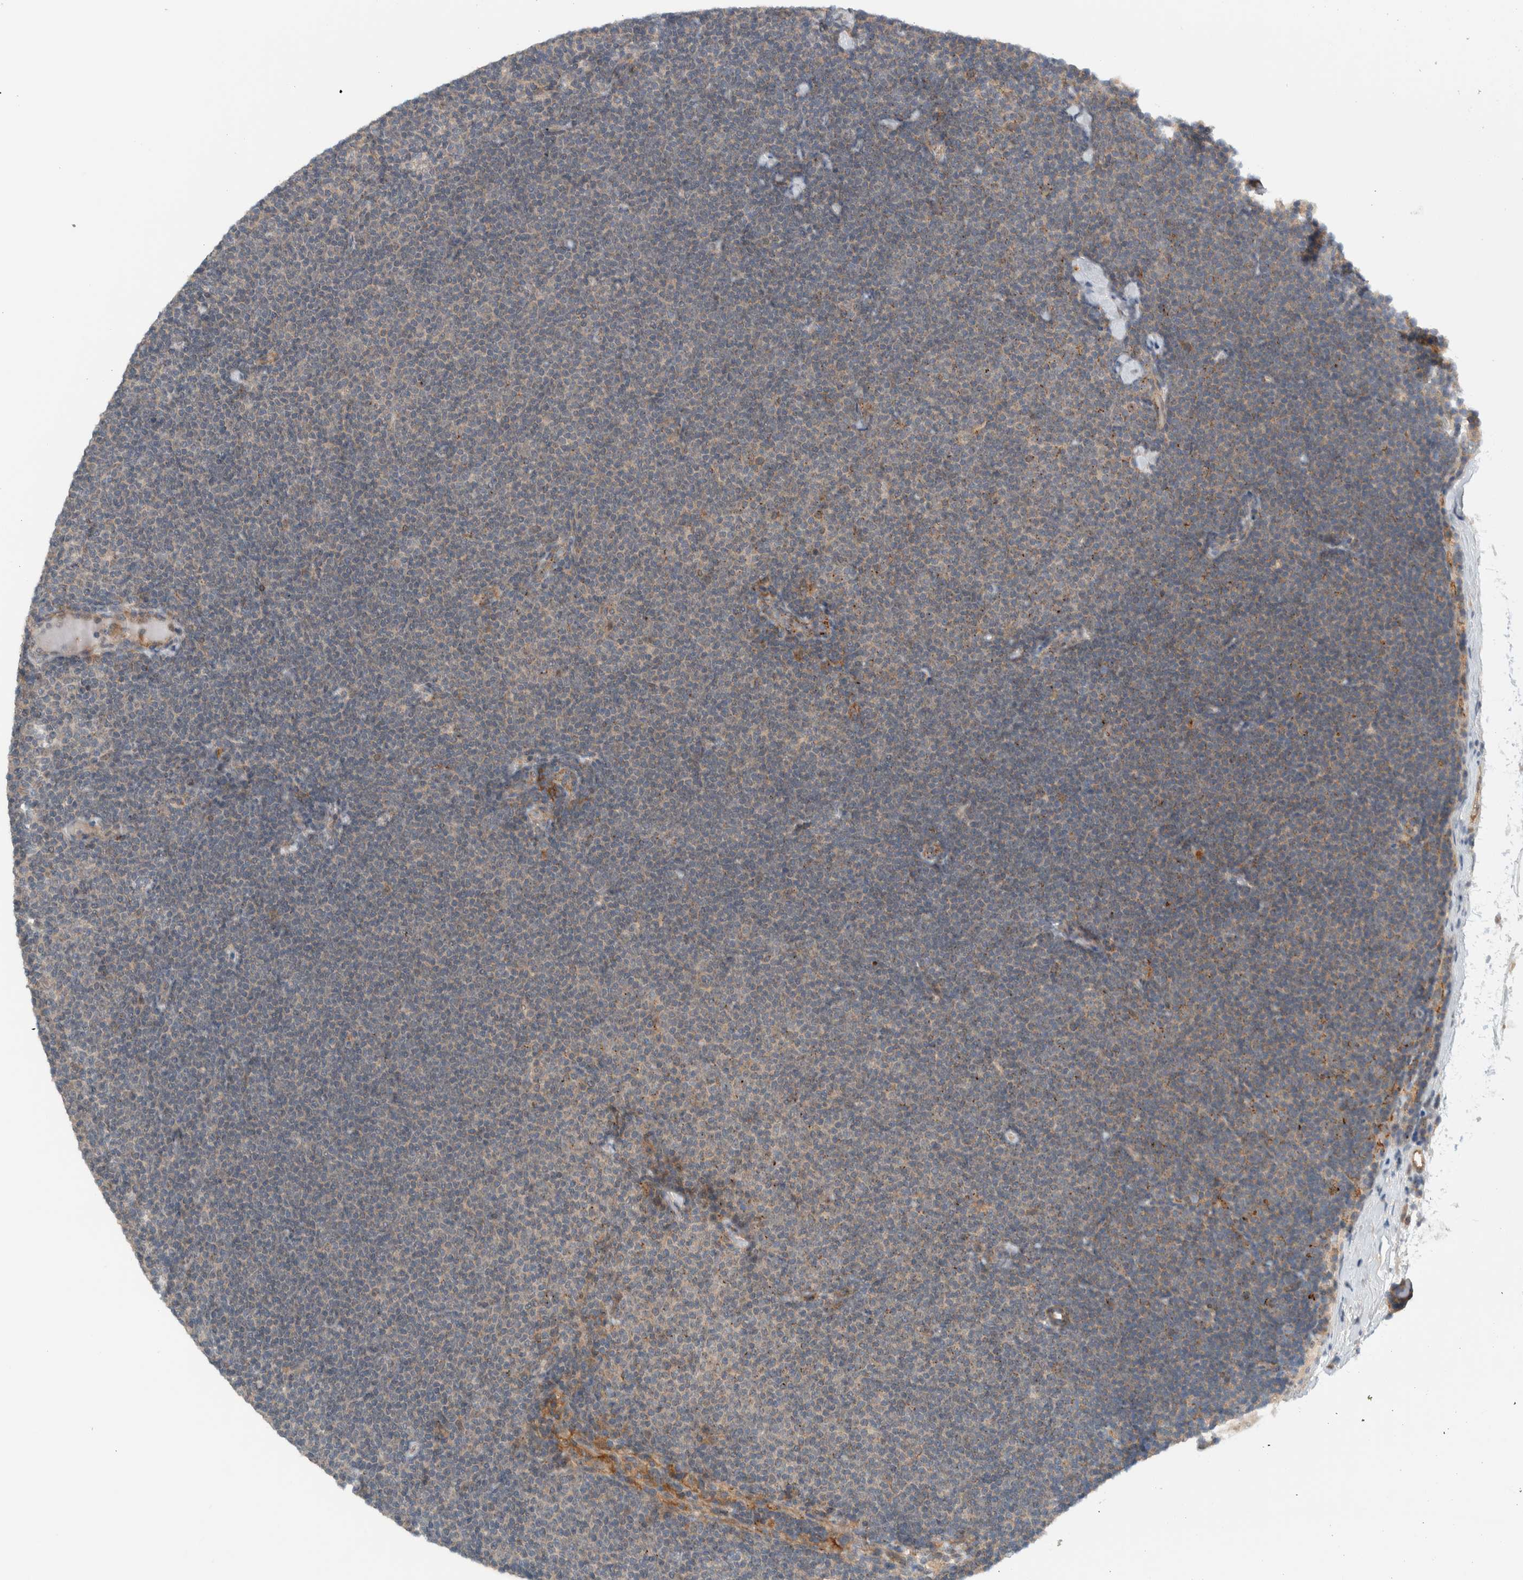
{"staining": {"intensity": "weak", "quantity": "<25%", "location": "cytoplasmic/membranous"}, "tissue": "lymphoma", "cell_type": "Tumor cells", "image_type": "cancer", "snomed": [{"axis": "morphology", "description": "Malignant lymphoma, non-Hodgkin's type, Low grade"}, {"axis": "topography", "description": "Lymph node"}], "caption": "Immunohistochemistry photomicrograph of low-grade malignant lymphoma, non-Hodgkin's type stained for a protein (brown), which reveals no staining in tumor cells. (DAB IHC with hematoxylin counter stain).", "gene": "MPRIP", "patient": {"sex": "female", "age": 53}}